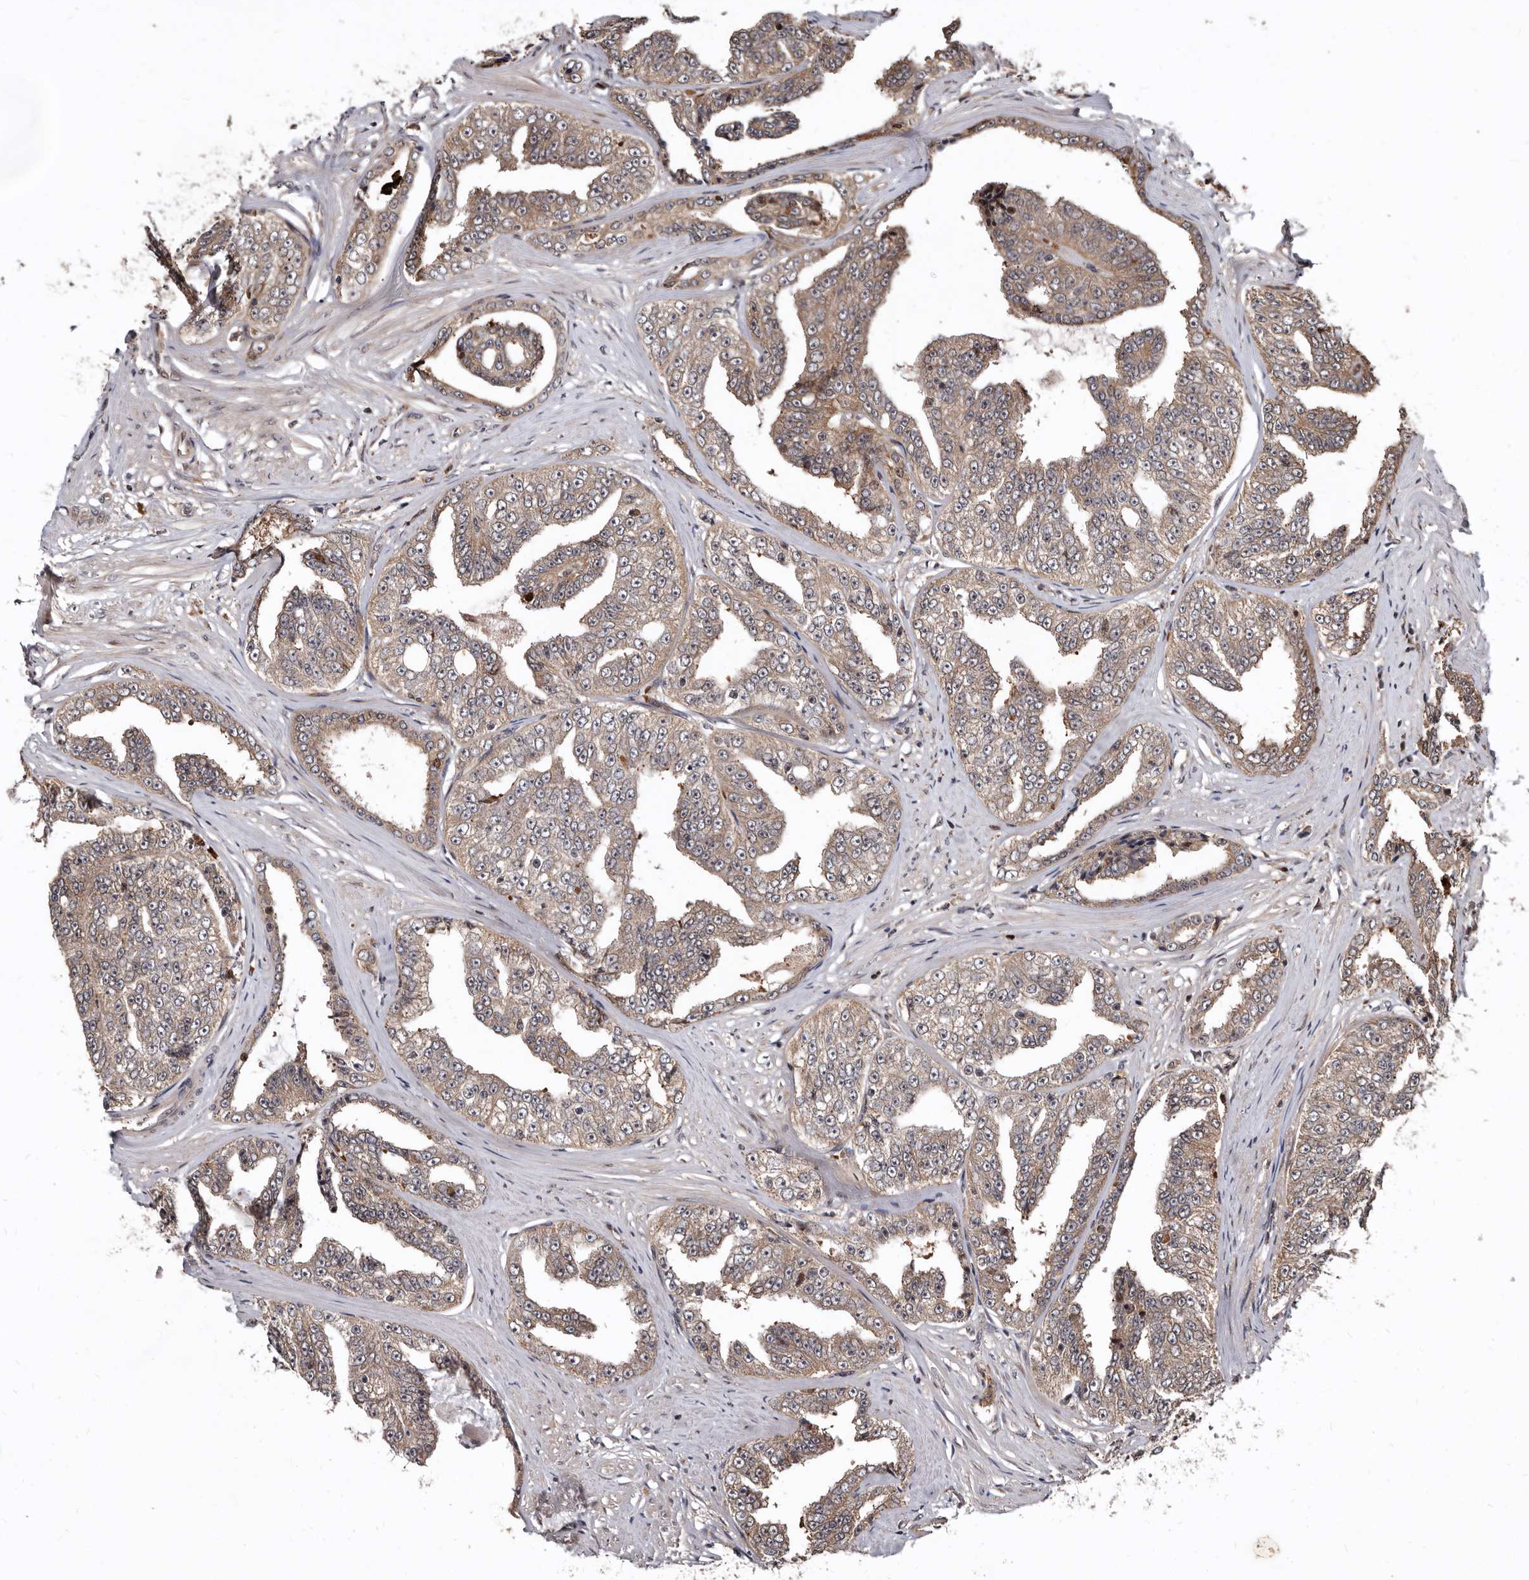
{"staining": {"intensity": "weak", "quantity": "25%-75%", "location": "cytoplasmic/membranous"}, "tissue": "prostate cancer", "cell_type": "Tumor cells", "image_type": "cancer", "snomed": [{"axis": "morphology", "description": "Adenocarcinoma, High grade"}, {"axis": "topography", "description": "Prostate"}], "caption": "Adenocarcinoma (high-grade) (prostate) tissue reveals weak cytoplasmic/membranous positivity in about 25%-75% of tumor cells", "gene": "WEE2", "patient": {"sex": "male", "age": 71}}